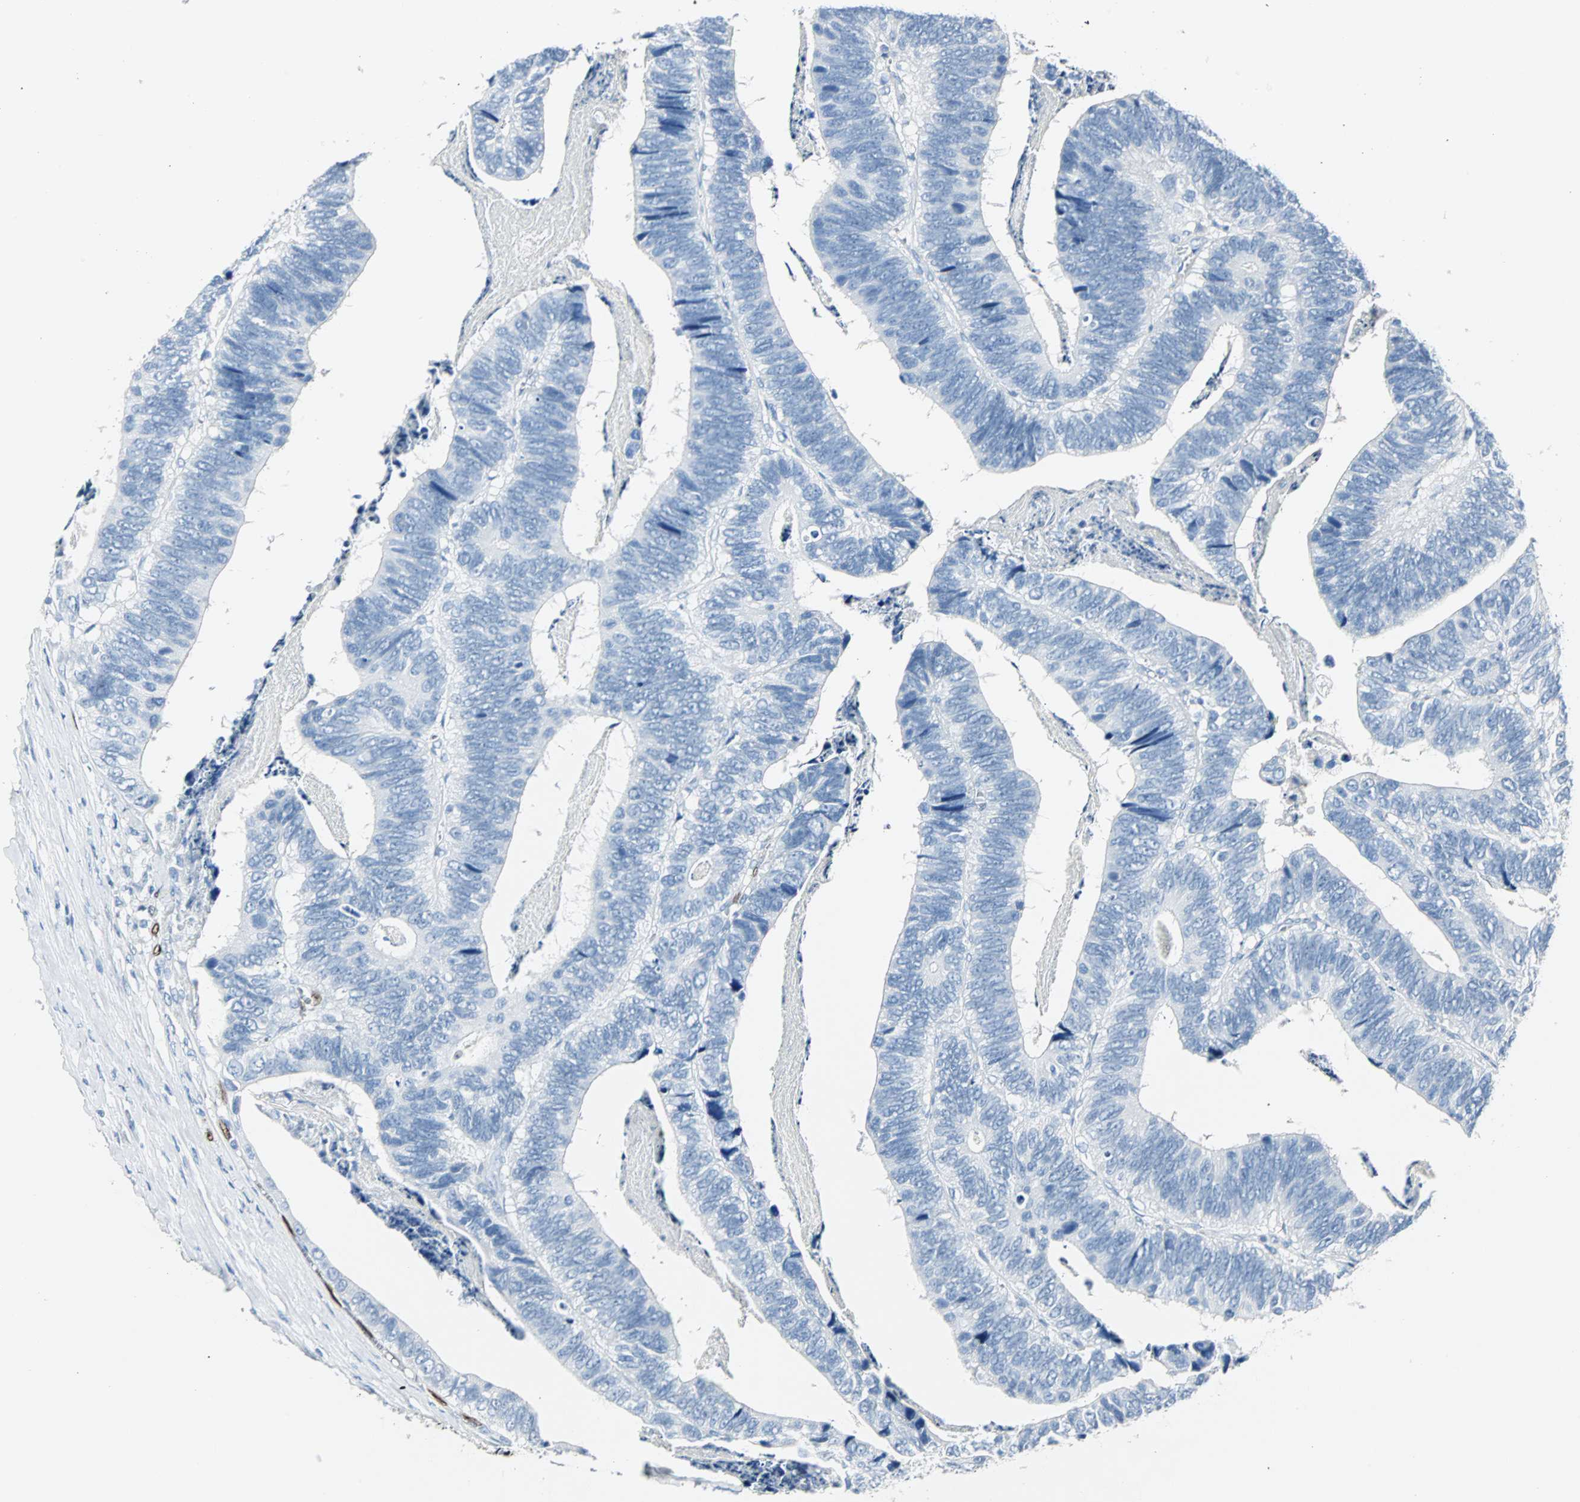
{"staining": {"intensity": "negative", "quantity": "none", "location": "none"}, "tissue": "colorectal cancer", "cell_type": "Tumor cells", "image_type": "cancer", "snomed": [{"axis": "morphology", "description": "Adenocarcinoma, NOS"}, {"axis": "topography", "description": "Colon"}], "caption": "This is a histopathology image of IHC staining of adenocarcinoma (colorectal), which shows no staining in tumor cells. (DAB (3,3'-diaminobenzidine) IHC, high magnification).", "gene": "IL33", "patient": {"sex": "male", "age": 72}}